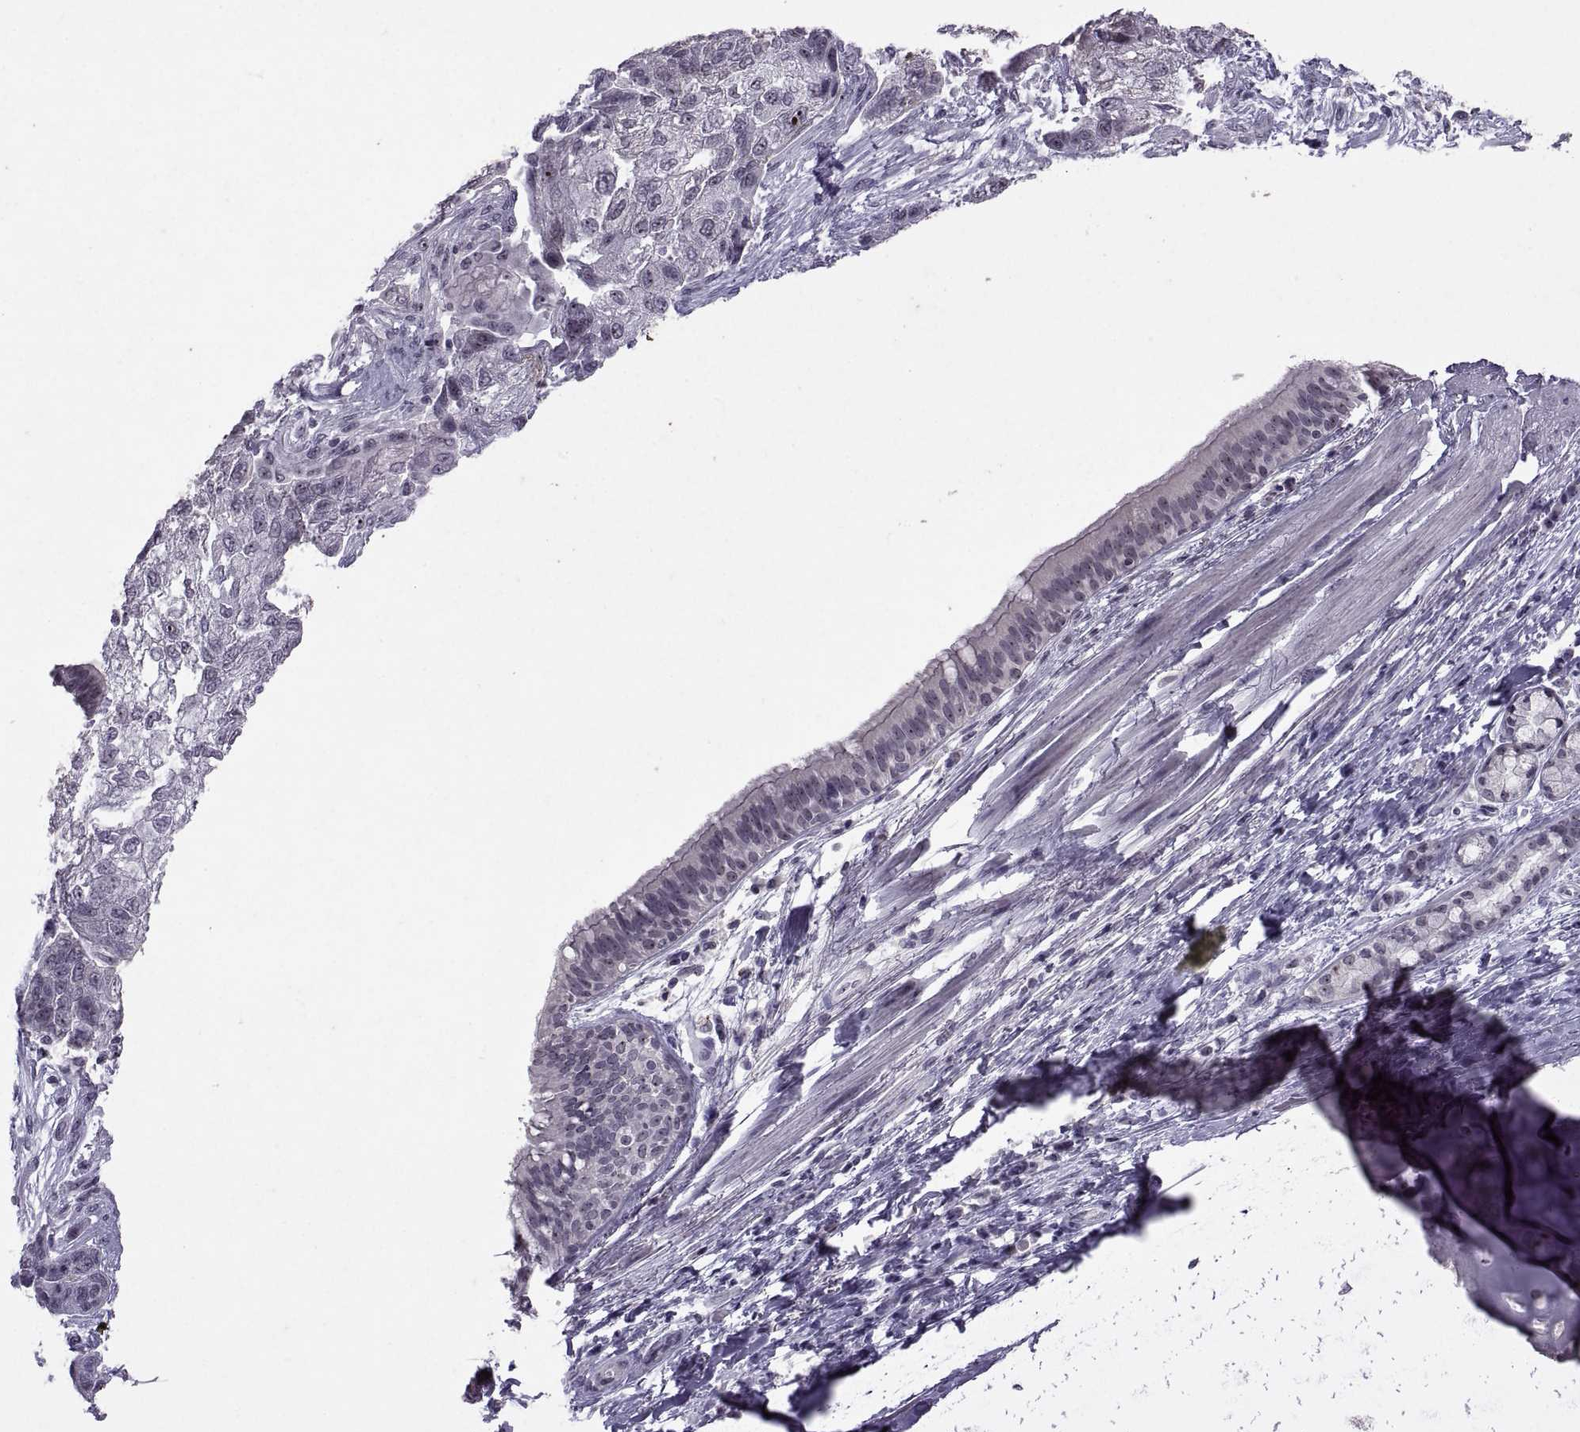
{"staining": {"intensity": "weak", "quantity": "<25%", "location": "nuclear"}, "tissue": "bronchus", "cell_type": "Respiratory epithelial cells", "image_type": "normal", "snomed": [{"axis": "morphology", "description": "Normal tissue, NOS"}, {"axis": "morphology", "description": "Squamous cell carcinoma, NOS"}, {"axis": "topography", "description": "Bronchus"}, {"axis": "topography", "description": "Lung"}], "caption": "Human bronchus stained for a protein using immunohistochemistry (IHC) exhibits no staining in respiratory epithelial cells.", "gene": "SINHCAF", "patient": {"sex": "male", "age": 69}}